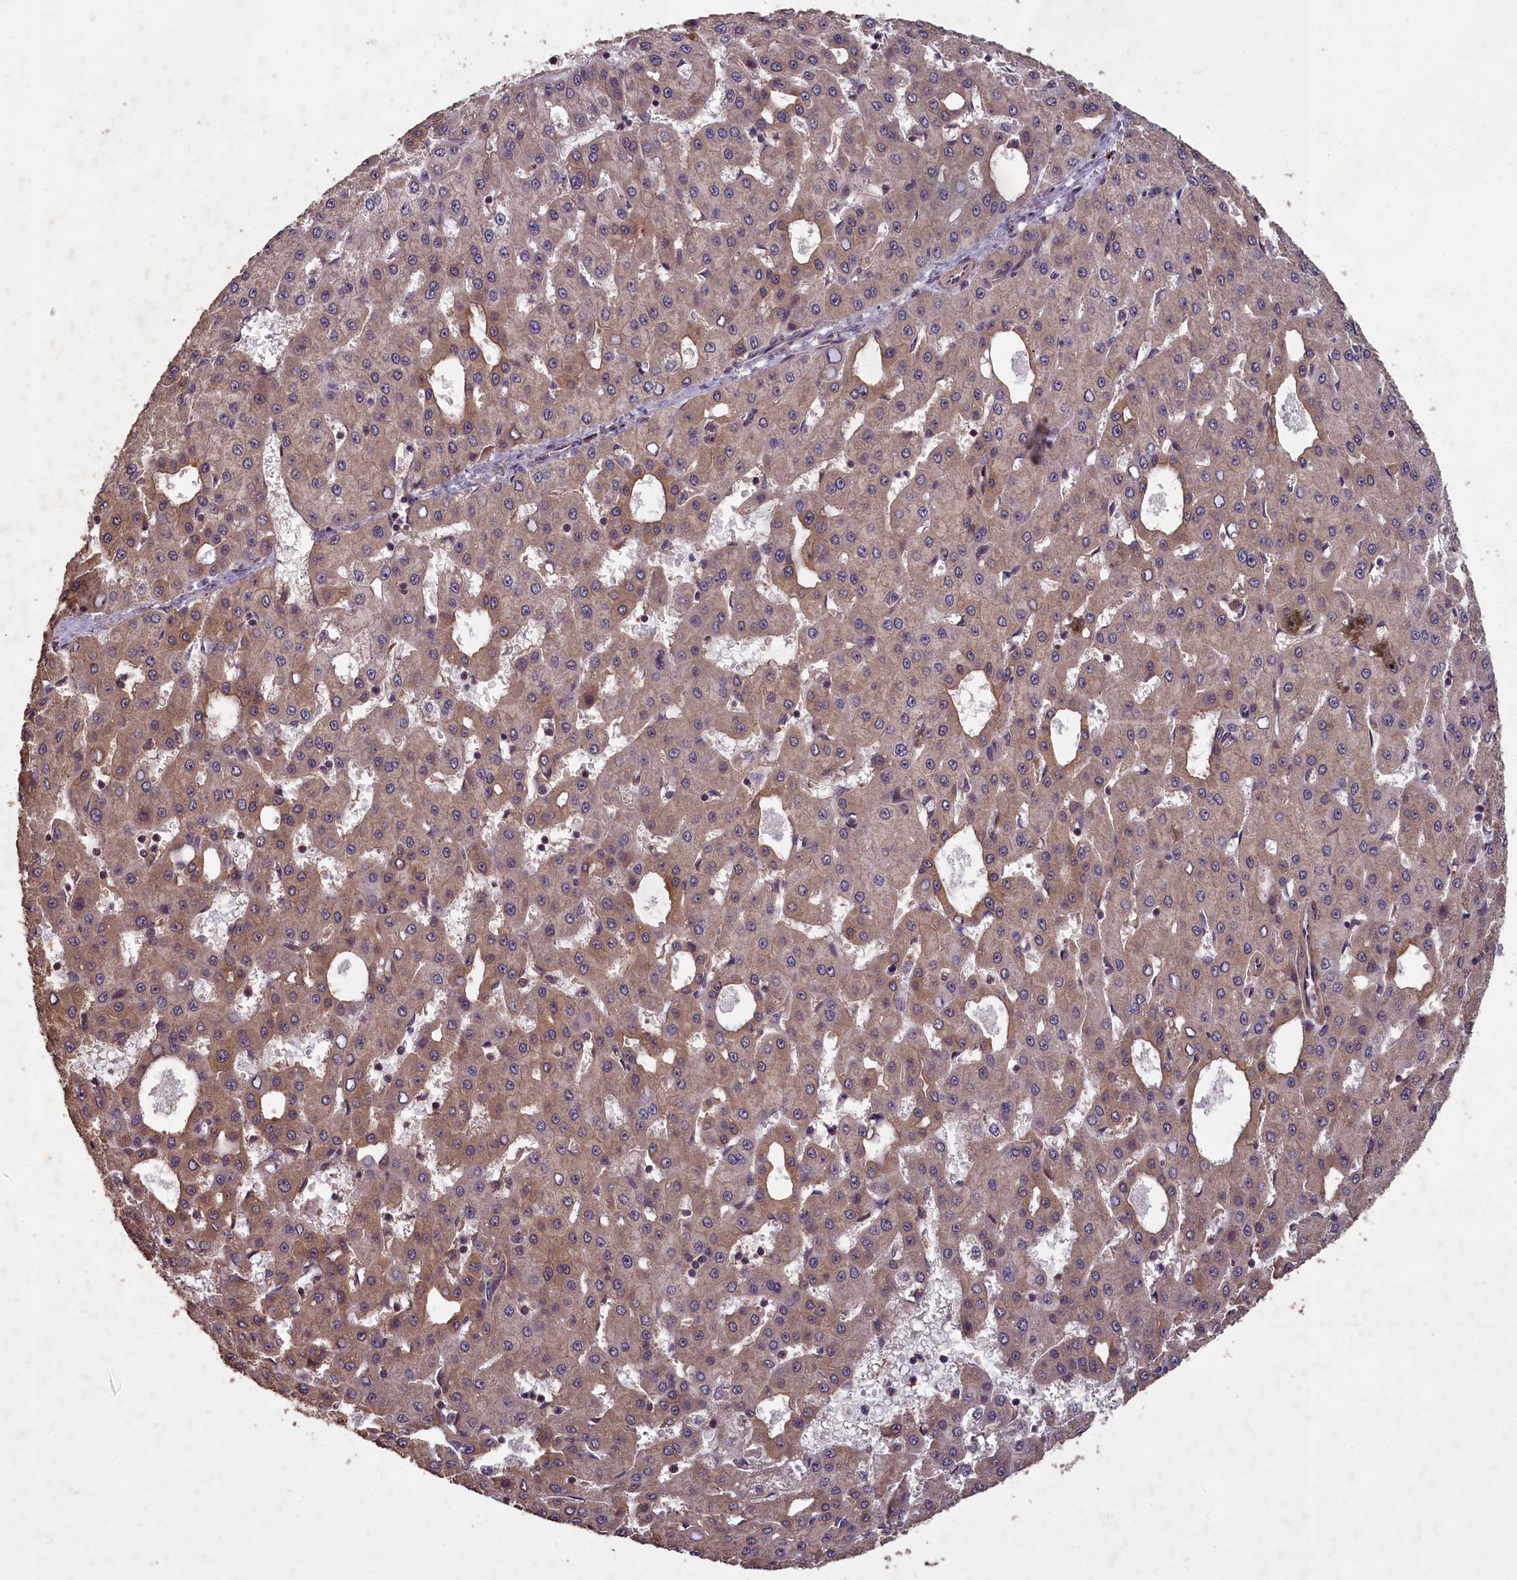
{"staining": {"intensity": "weak", "quantity": "25%-75%", "location": "cytoplasmic/membranous"}, "tissue": "liver cancer", "cell_type": "Tumor cells", "image_type": "cancer", "snomed": [{"axis": "morphology", "description": "Carcinoma, Hepatocellular, NOS"}, {"axis": "topography", "description": "Liver"}], "caption": "An image of human hepatocellular carcinoma (liver) stained for a protein displays weak cytoplasmic/membranous brown staining in tumor cells.", "gene": "CHD9", "patient": {"sex": "male", "age": 47}}